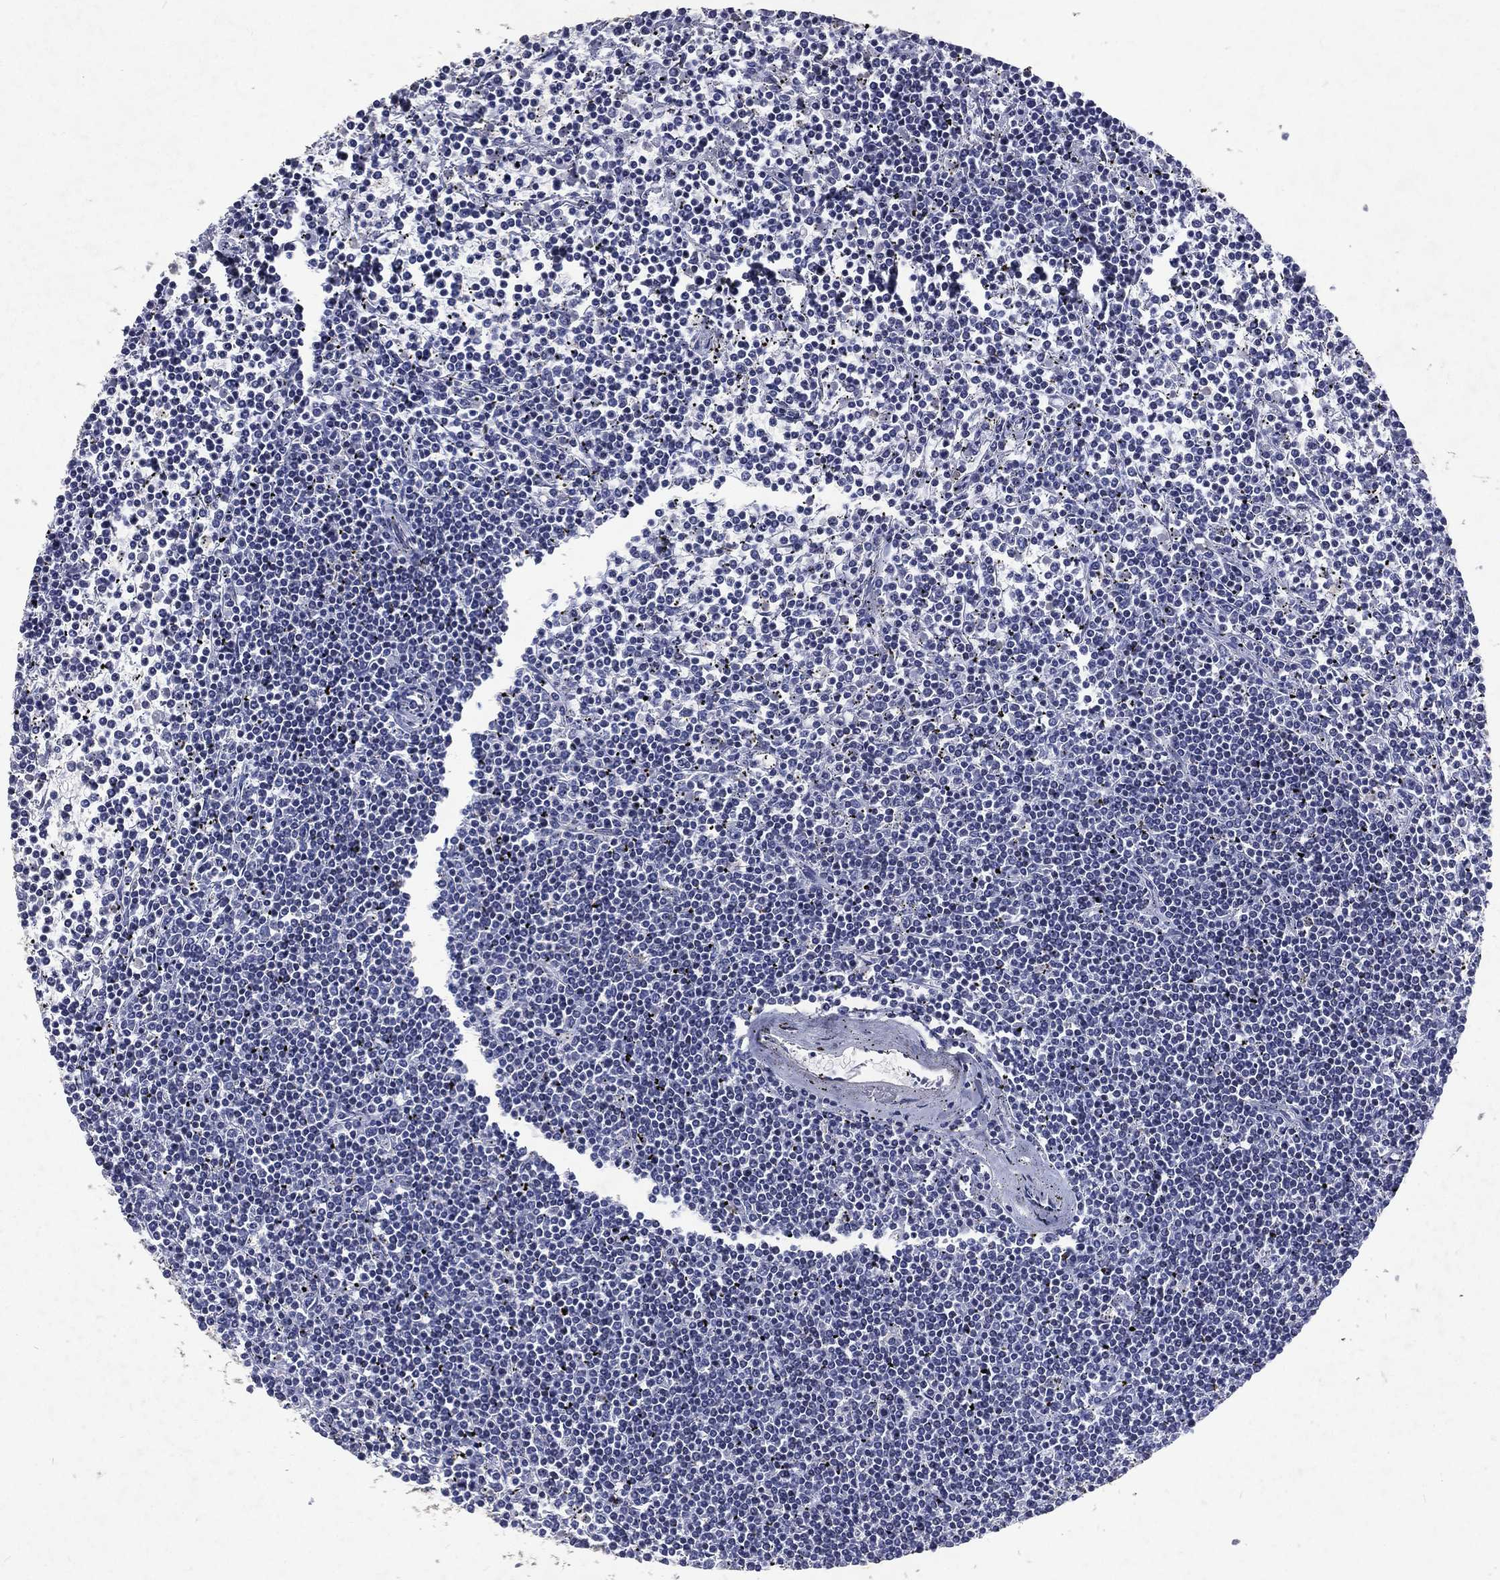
{"staining": {"intensity": "negative", "quantity": "none", "location": "none"}, "tissue": "lymphoma", "cell_type": "Tumor cells", "image_type": "cancer", "snomed": [{"axis": "morphology", "description": "Malignant lymphoma, non-Hodgkin's type, Low grade"}, {"axis": "topography", "description": "Spleen"}], "caption": "Image shows no significant protein staining in tumor cells of malignant lymphoma, non-Hodgkin's type (low-grade).", "gene": "SLC34A2", "patient": {"sex": "female", "age": 19}}